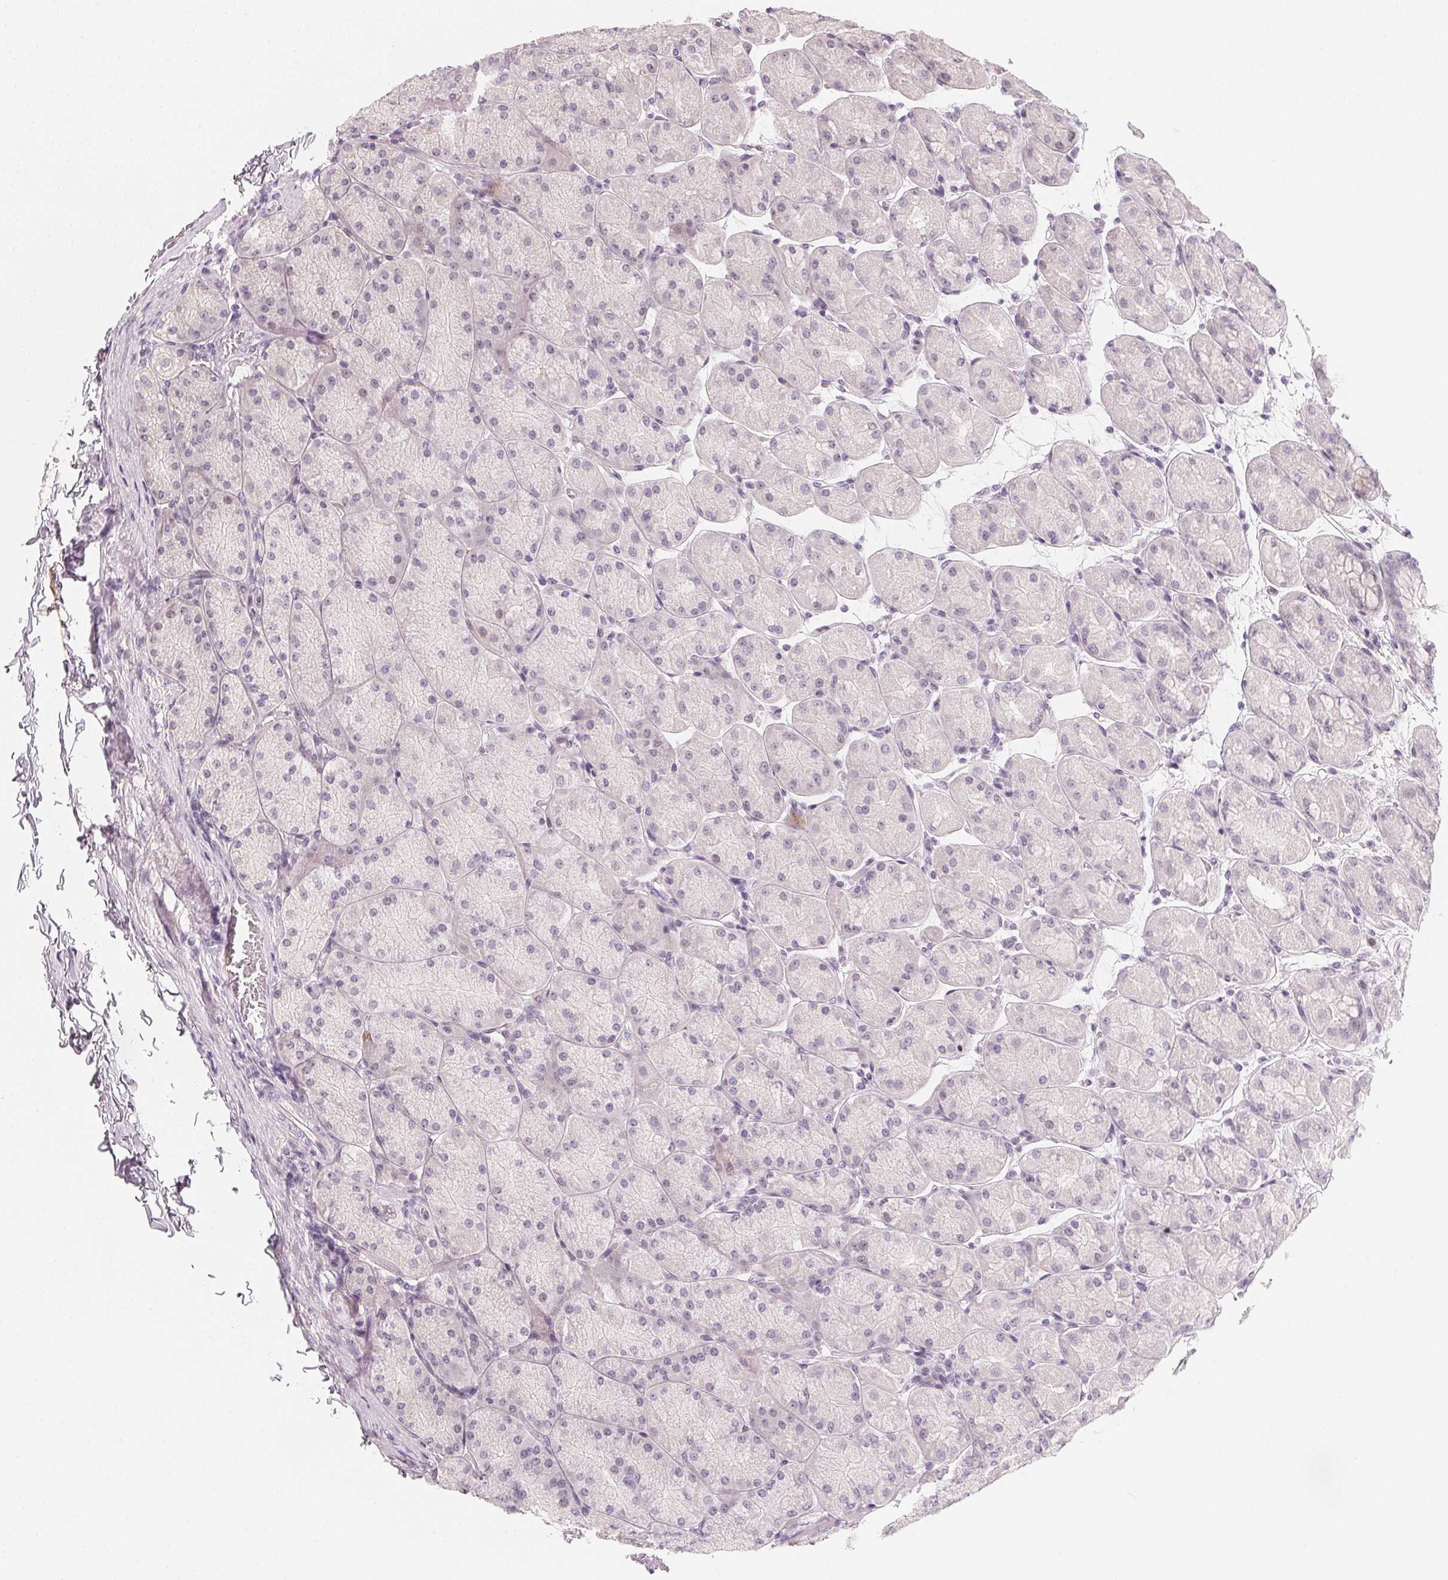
{"staining": {"intensity": "negative", "quantity": "none", "location": "none"}, "tissue": "stomach", "cell_type": "Glandular cells", "image_type": "normal", "snomed": [{"axis": "morphology", "description": "Normal tissue, NOS"}, {"axis": "topography", "description": "Stomach, upper"}], "caption": "There is no significant staining in glandular cells of stomach. Brightfield microscopy of immunohistochemistry stained with DAB (3,3'-diaminobenzidine) (brown) and hematoxylin (blue), captured at high magnification.", "gene": "CCDC96", "patient": {"sex": "female", "age": 56}}